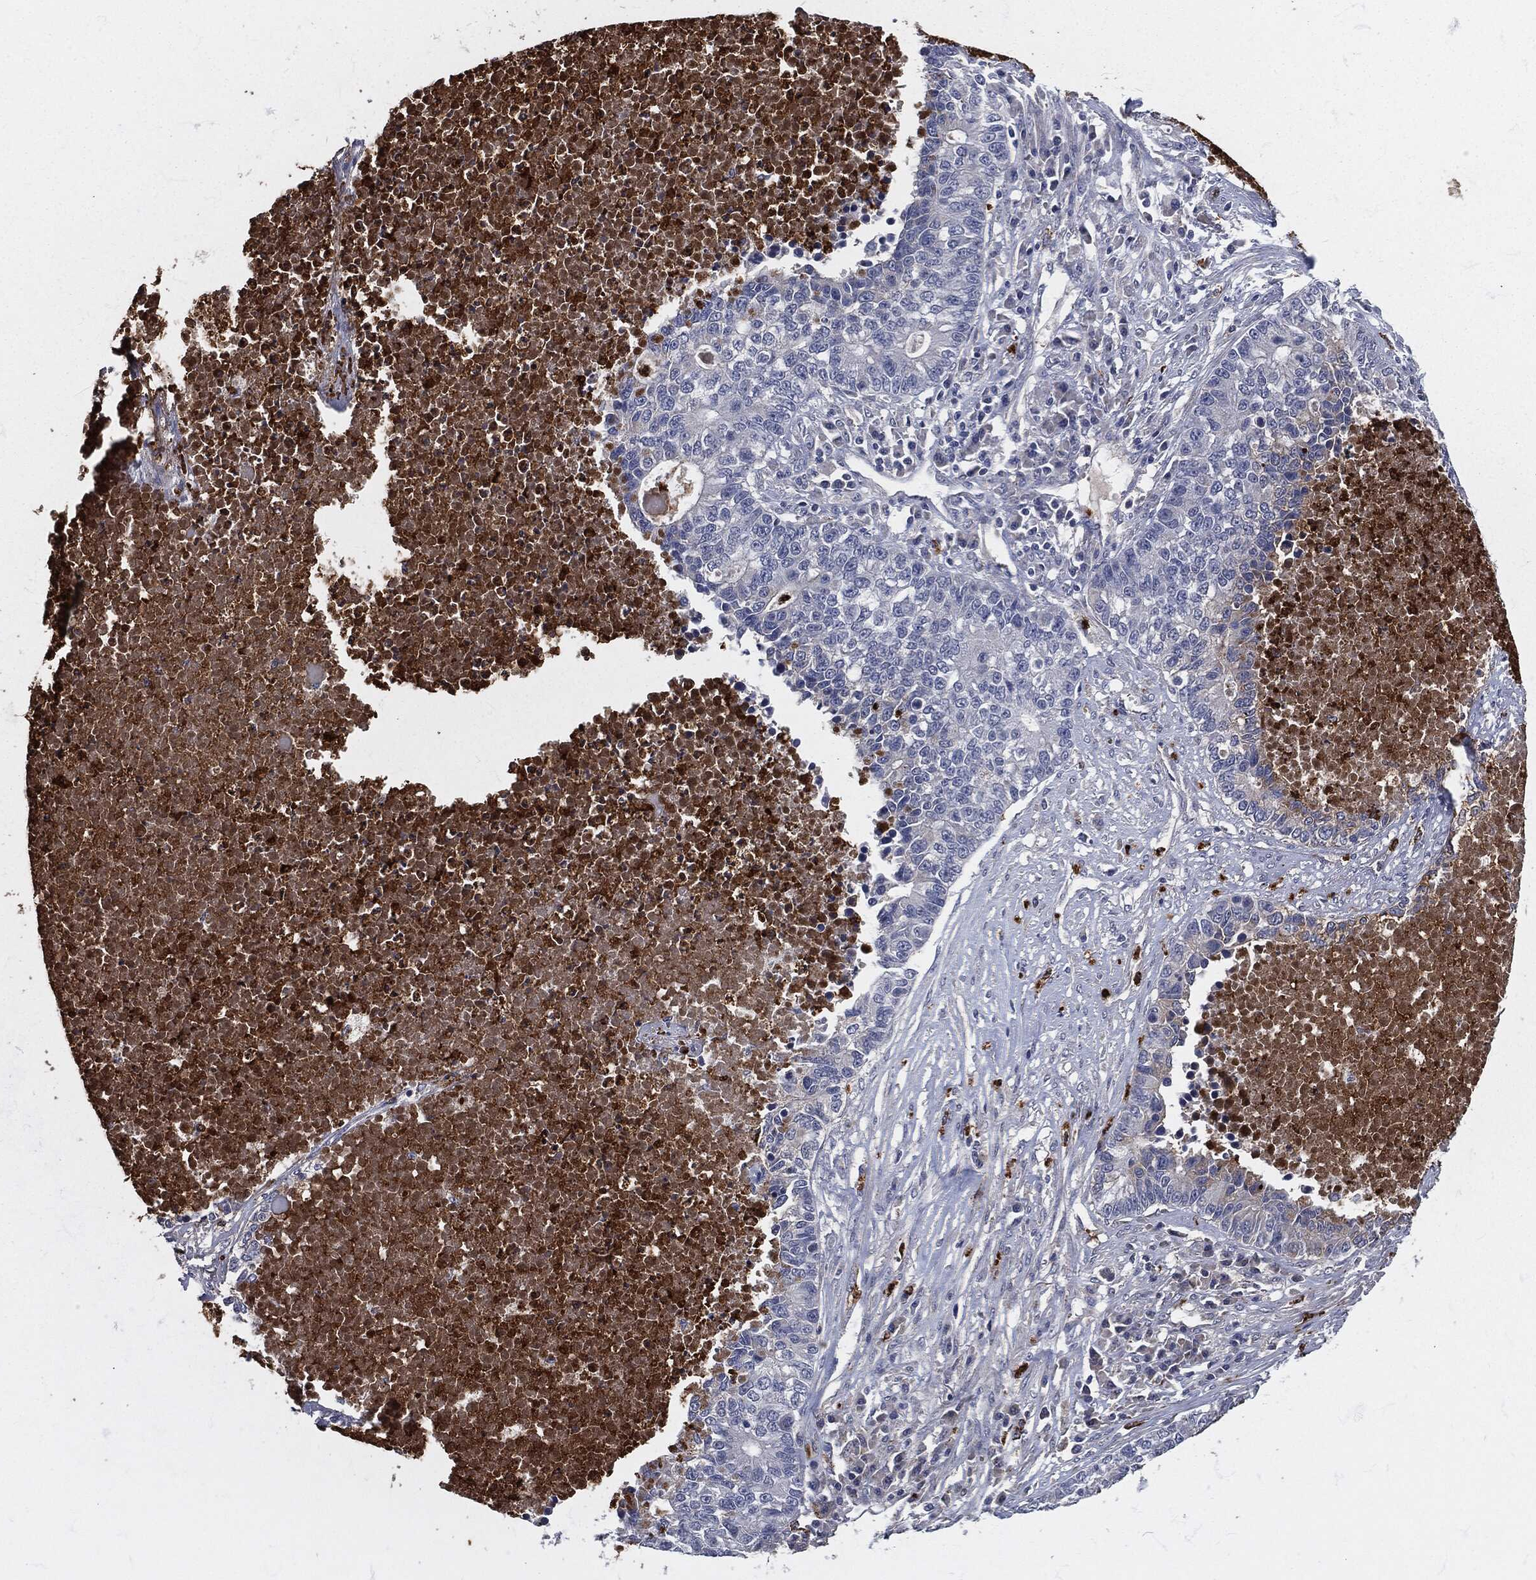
{"staining": {"intensity": "negative", "quantity": "none", "location": "none"}, "tissue": "lung cancer", "cell_type": "Tumor cells", "image_type": "cancer", "snomed": [{"axis": "morphology", "description": "Adenocarcinoma, NOS"}, {"axis": "topography", "description": "Lung"}], "caption": "A photomicrograph of adenocarcinoma (lung) stained for a protein exhibits no brown staining in tumor cells.", "gene": "MPO", "patient": {"sex": "male", "age": 57}}